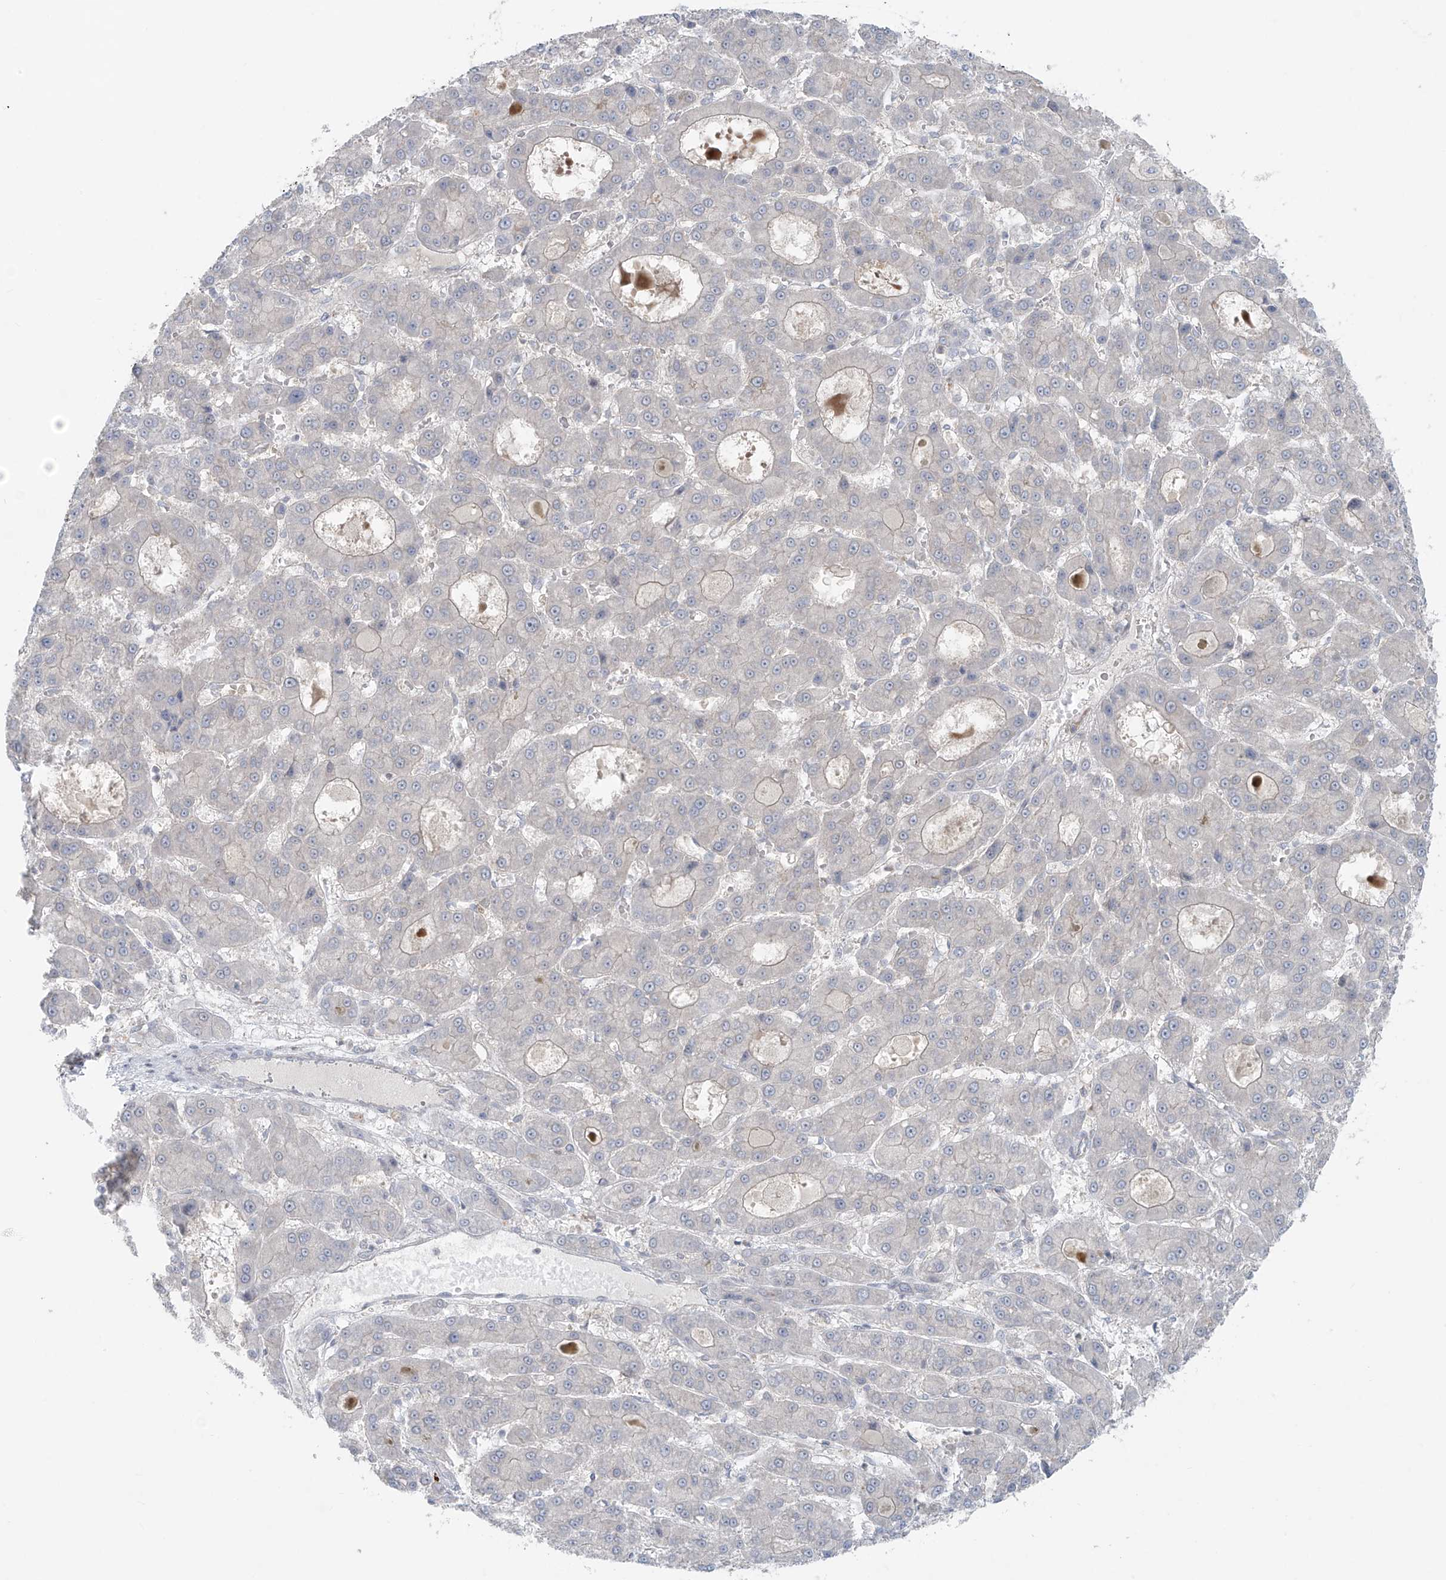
{"staining": {"intensity": "negative", "quantity": "none", "location": "none"}, "tissue": "liver cancer", "cell_type": "Tumor cells", "image_type": "cancer", "snomed": [{"axis": "morphology", "description": "Carcinoma, Hepatocellular, NOS"}, {"axis": "topography", "description": "Liver"}], "caption": "Liver cancer (hepatocellular carcinoma) was stained to show a protein in brown. There is no significant staining in tumor cells.", "gene": "PPAT", "patient": {"sex": "male", "age": 70}}